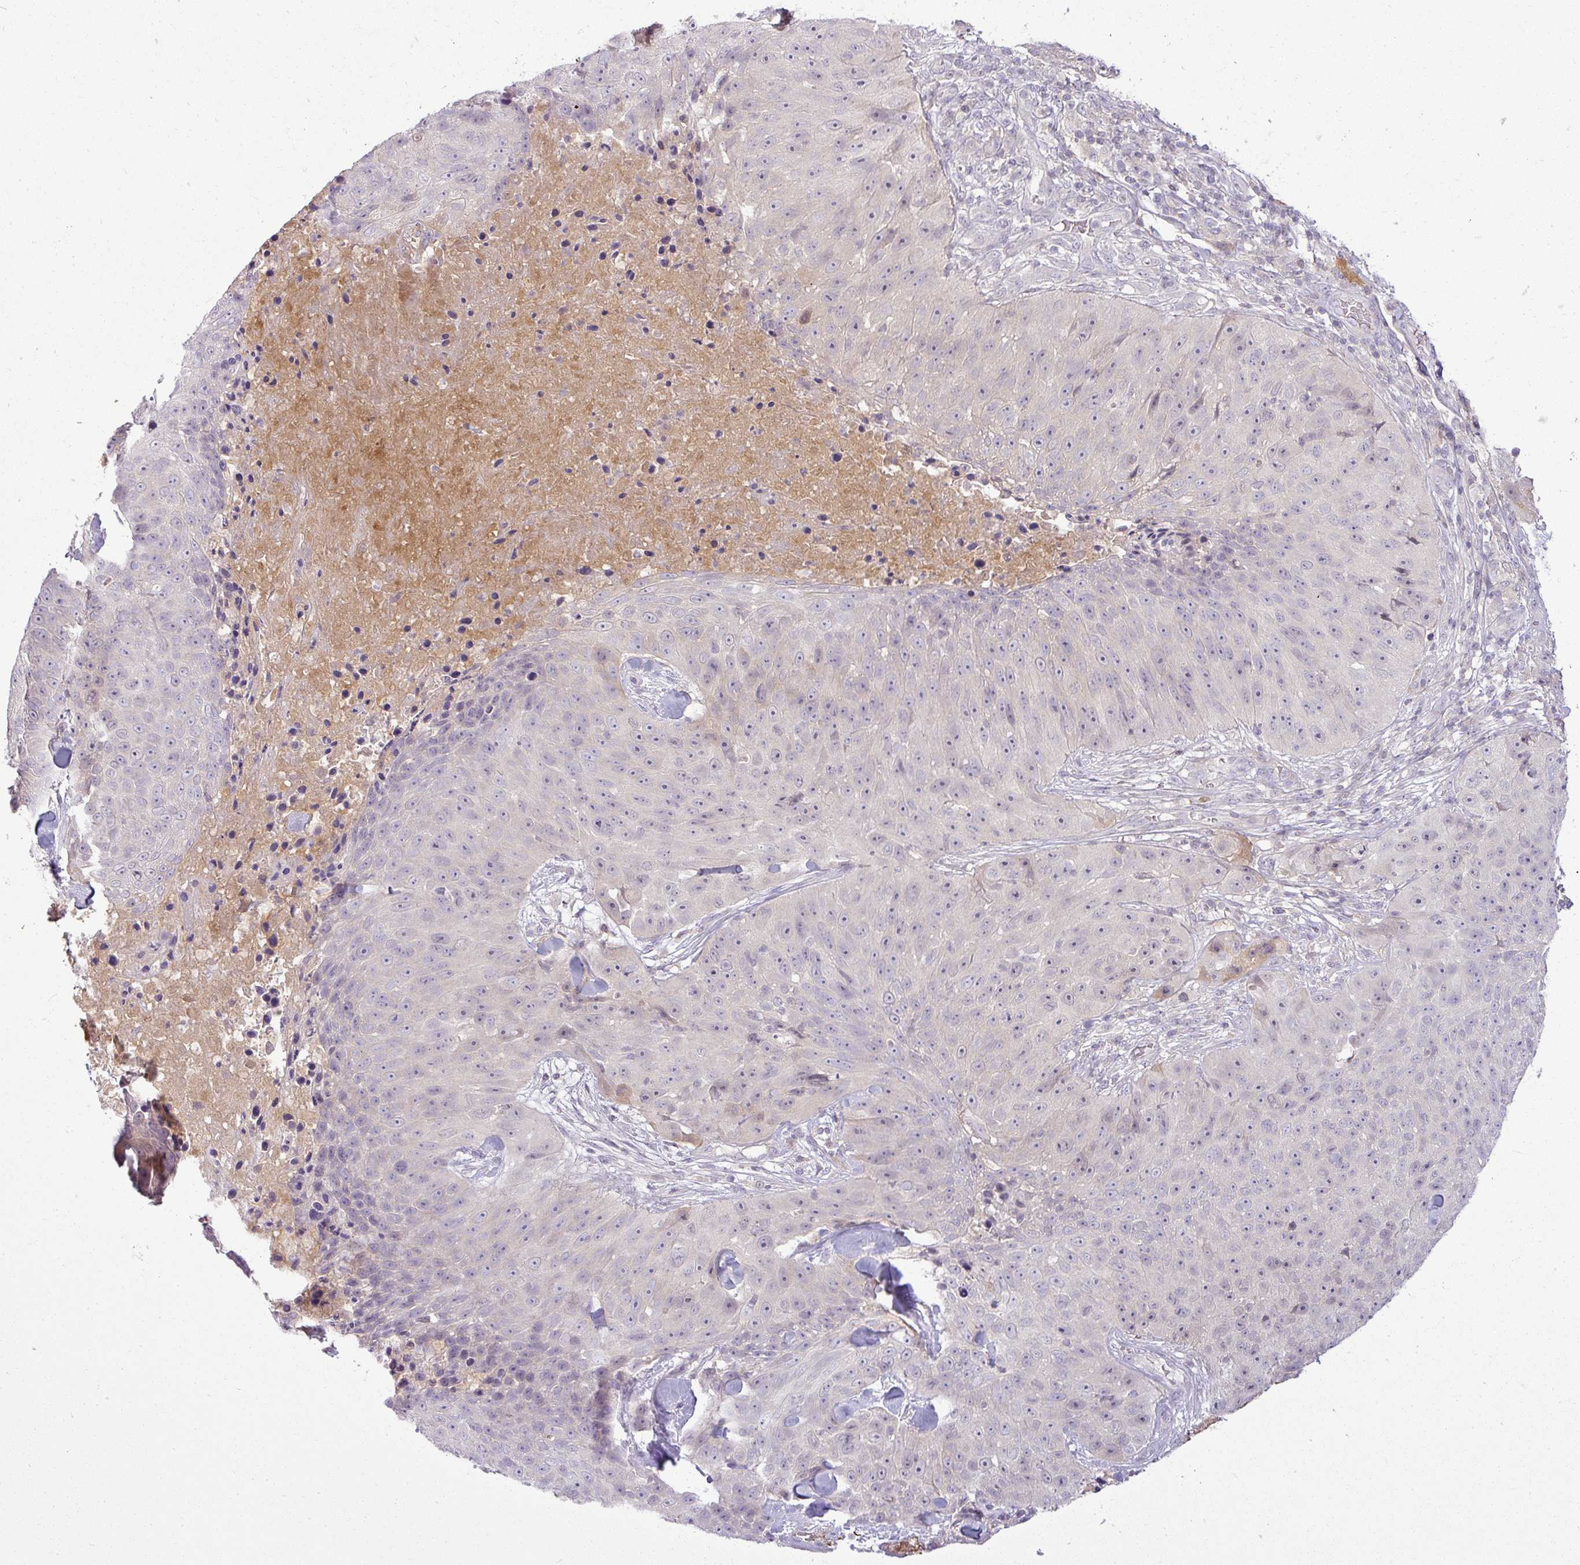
{"staining": {"intensity": "negative", "quantity": "none", "location": "none"}, "tissue": "skin cancer", "cell_type": "Tumor cells", "image_type": "cancer", "snomed": [{"axis": "morphology", "description": "Squamous cell carcinoma, NOS"}, {"axis": "topography", "description": "Skin"}], "caption": "This micrograph is of squamous cell carcinoma (skin) stained with immunohistochemistry to label a protein in brown with the nuclei are counter-stained blue. There is no positivity in tumor cells.", "gene": "APOM", "patient": {"sex": "female", "age": 87}}